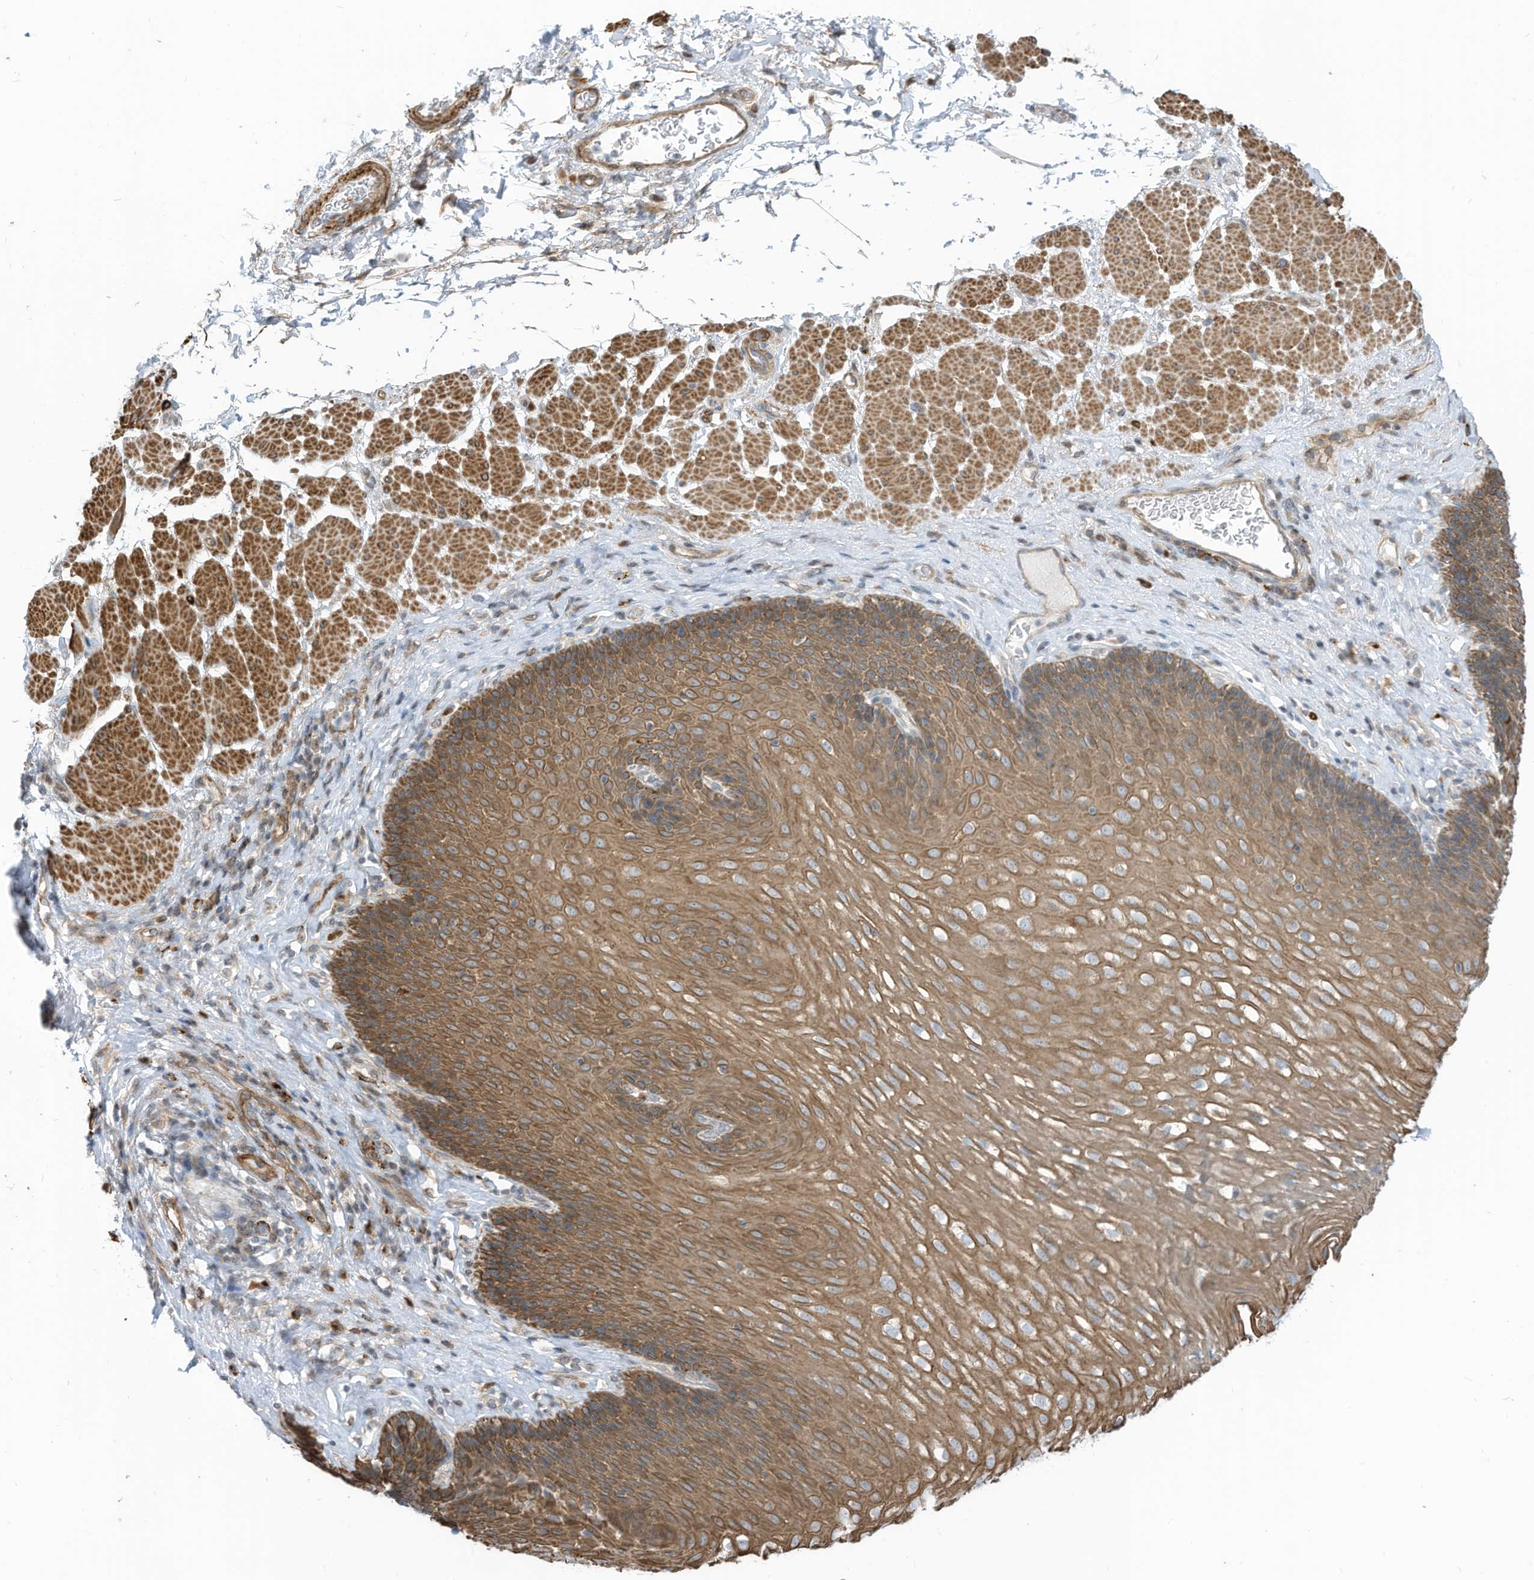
{"staining": {"intensity": "moderate", "quantity": ">75%", "location": "cytoplasmic/membranous"}, "tissue": "esophagus", "cell_type": "Squamous epithelial cells", "image_type": "normal", "snomed": [{"axis": "morphology", "description": "Normal tissue, NOS"}, {"axis": "topography", "description": "Esophagus"}], "caption": "Immunohistochemistry (IHC) (DAB) staining of unremarkable esophagus reveals moderate cytoplasmic/membranous protein staining in approximately >75% of squamous epithelial cells.", "gene": "GPATCH3", "patient": {"sex": "female", "age": 66}}